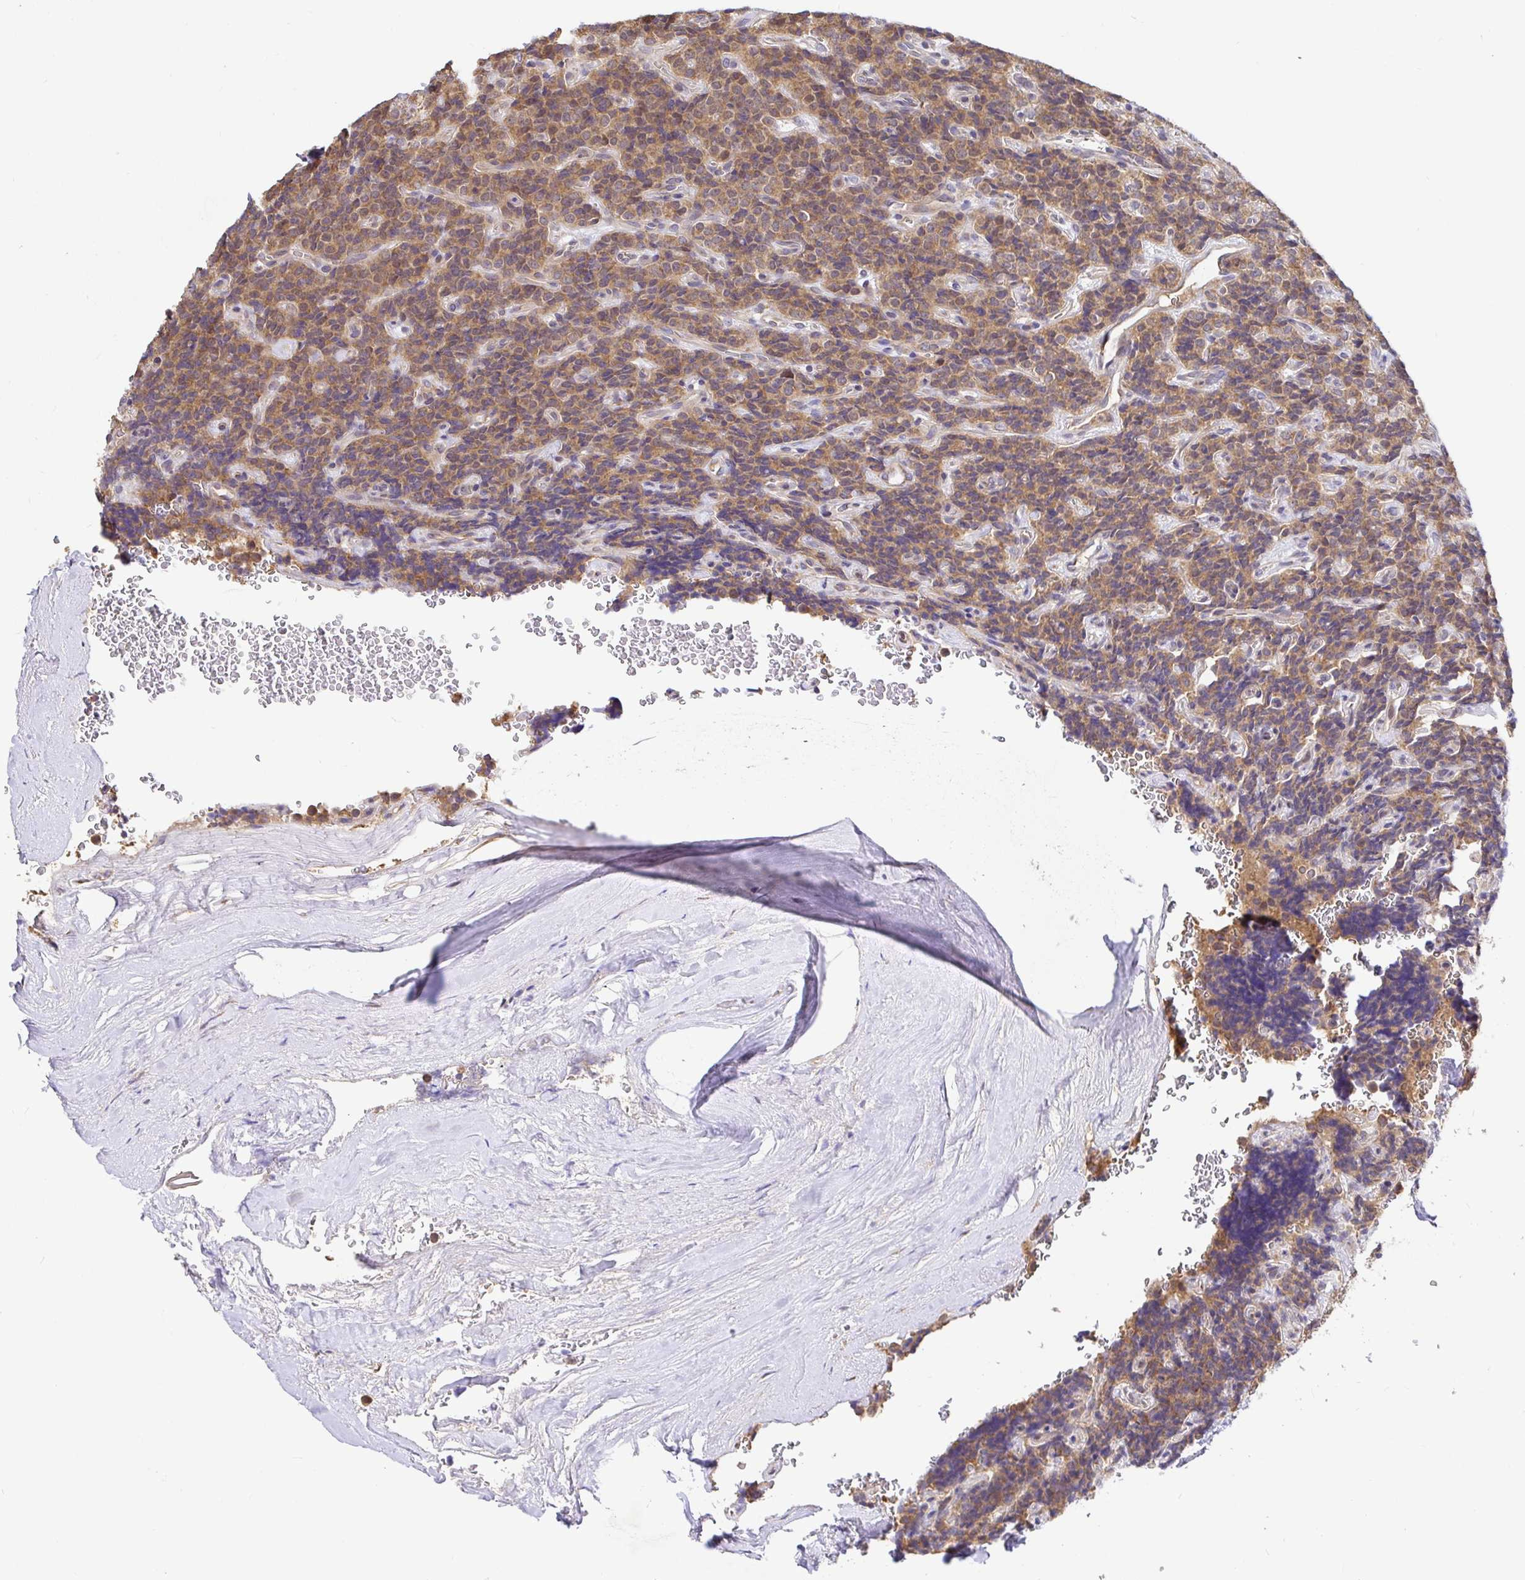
{"staining": {"intensity": "weak", "quantity": ">75%", "location": "cytoplasmic/membranous"}, "tissue": "carcinoid", "cell_type": "Tumor cells", "image_type": "cancer", "snomed": [{"axis": "morphology", "description": "Carcinoid, malignant, NOS"}, {"axis": "topography", "description": "Pancreas"}], "caption": "Weak cytoplasmic/membranous expression is identified in approximately >75% of tumor cells in carcinoid (malignant).", "gene": "ELP1", "patient": {"sex": "male", "age": 36}}